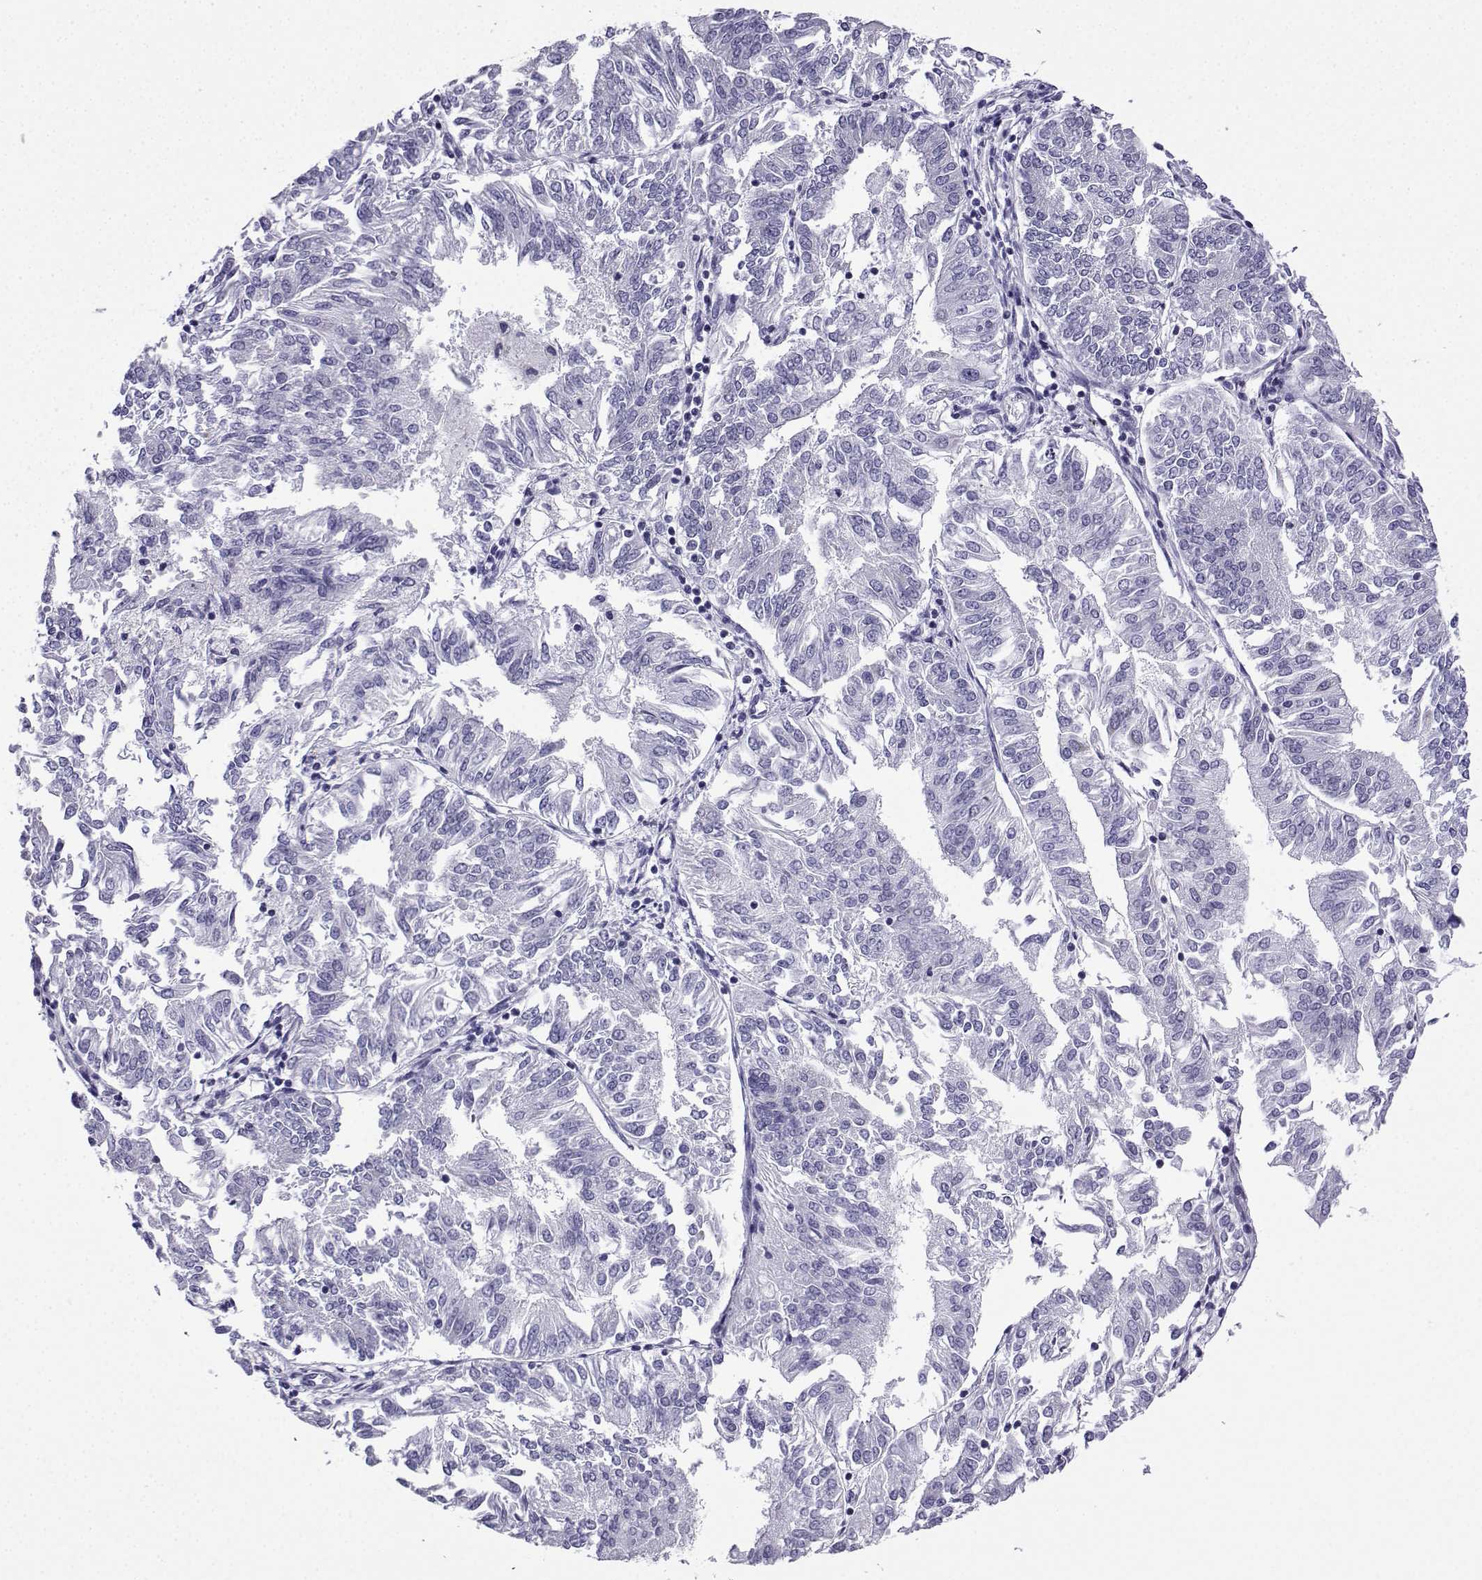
{"staining": {"intensity": "negative", "quantity": "none", "location": "none"}, "tissue": "endometrial cancer", "cell_type": "Tumor cells", "image_type": "cancer", "snomed": [{"axis": "morphology", "description": "Adenocarcinoma, NOS"}, {"axis": "topography", "description": "Endometrium"}], "caption": "The histopathology image displays no staining of tumor cells in endometrial adenocarcinoma.", "gene": "ACRBP", "patient": {"sex": "female", "age": 58}}